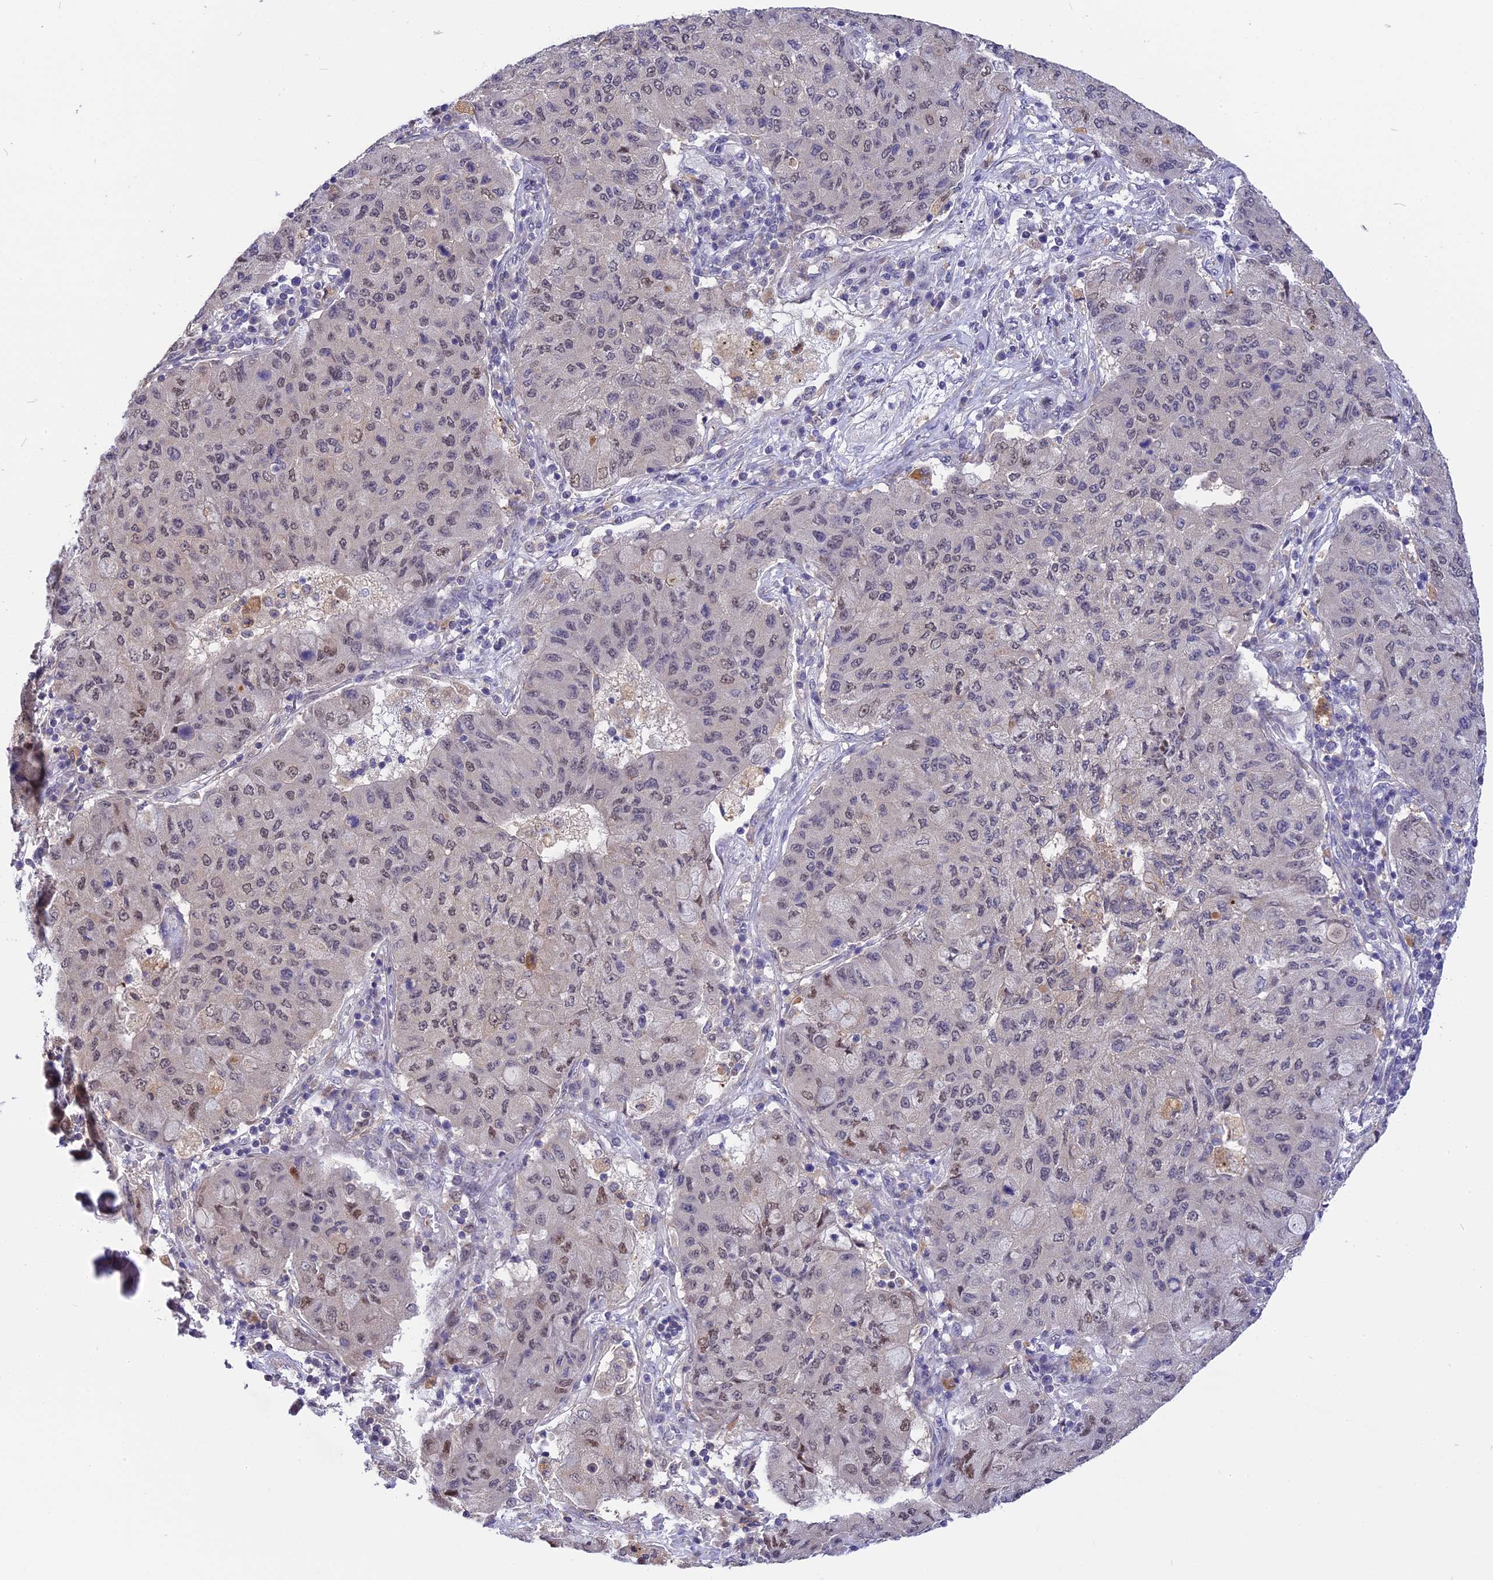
{"staining": {"intensity": "weak", "quantity": "<25%", "location": "nuclear"}, "tissue": "lung cancer", "cell_type": "Tumor cells", "image_type": "cancer", "snomed": [{"axis": "morphology", "description": "Squamous cell carcinoma, NOS"}, {"axis": "topography", "description": "Lung"}], "caption": "An immunohistochemistry (IHC) image of squamous cell carcinoma (lung) is shown. There is no staining in tumor cells of squamous cell carcinoma (lung).", "gene": "KCTD14", "patient": {"sex": "male", "age": 74}}